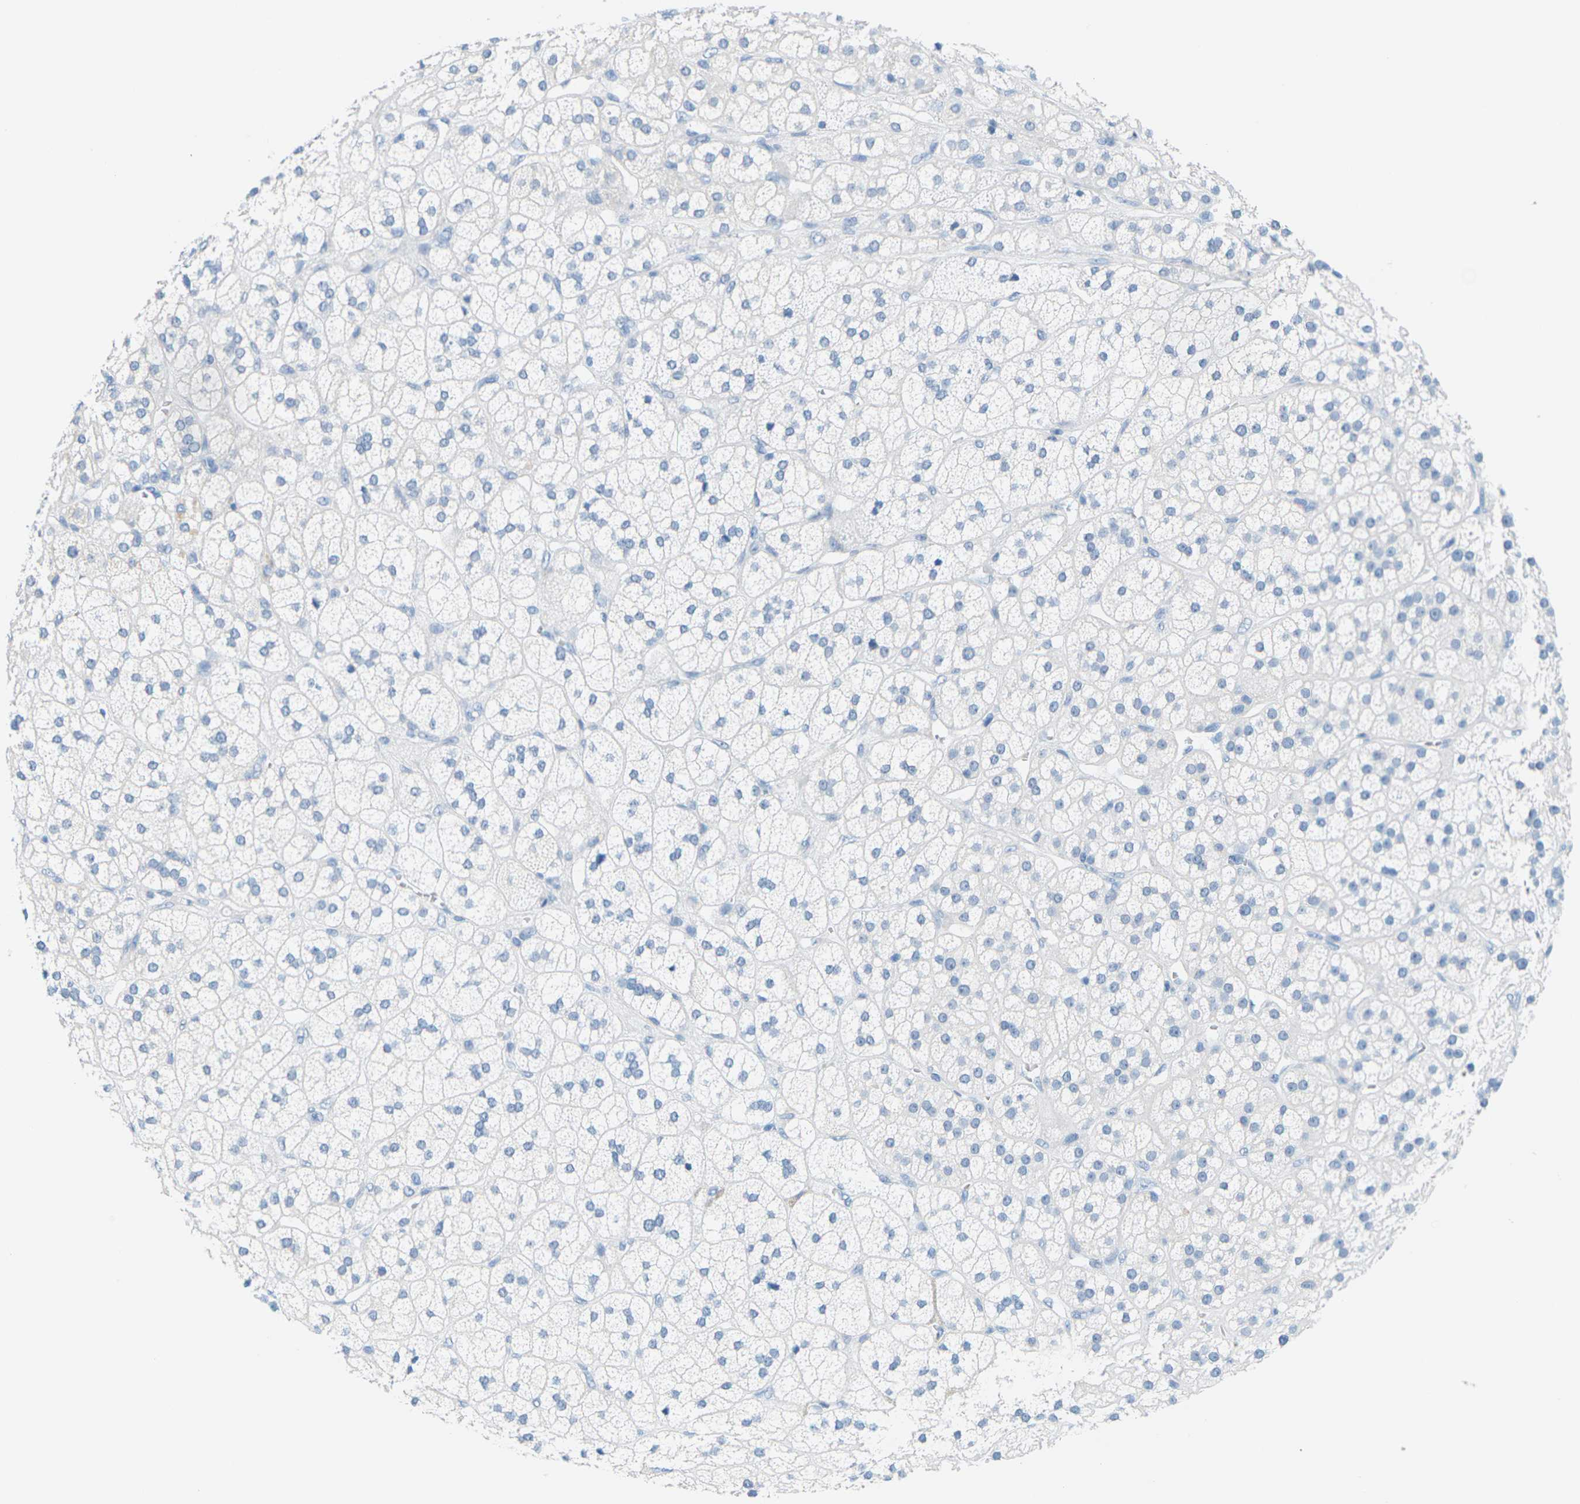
{"staining": {"intensity": "negative", "quantity": "none", "location": "none"}, "tissue": "adrenal gland", "cell_type": "Glandular cells", "image_type": "normal", "snomed": [{"axis": "morphology", "description": "Normal tissue, NOS"}, {"axis": "topography", "description": "Adrenal gland"}], "caption": "Immunohistochemistry (IHC) of normal human adrenal gland demonstrates no positivity in glandular cells. The staining was performed using DAB (3,3'-diaminobenzidine) to visualize the protein expression in brown, while the nuclei were stained in blue with hematoxylin (Magnification: 20x).", "gene": "SLC12A1", "patient": {"sex": "male", "age": 56}}